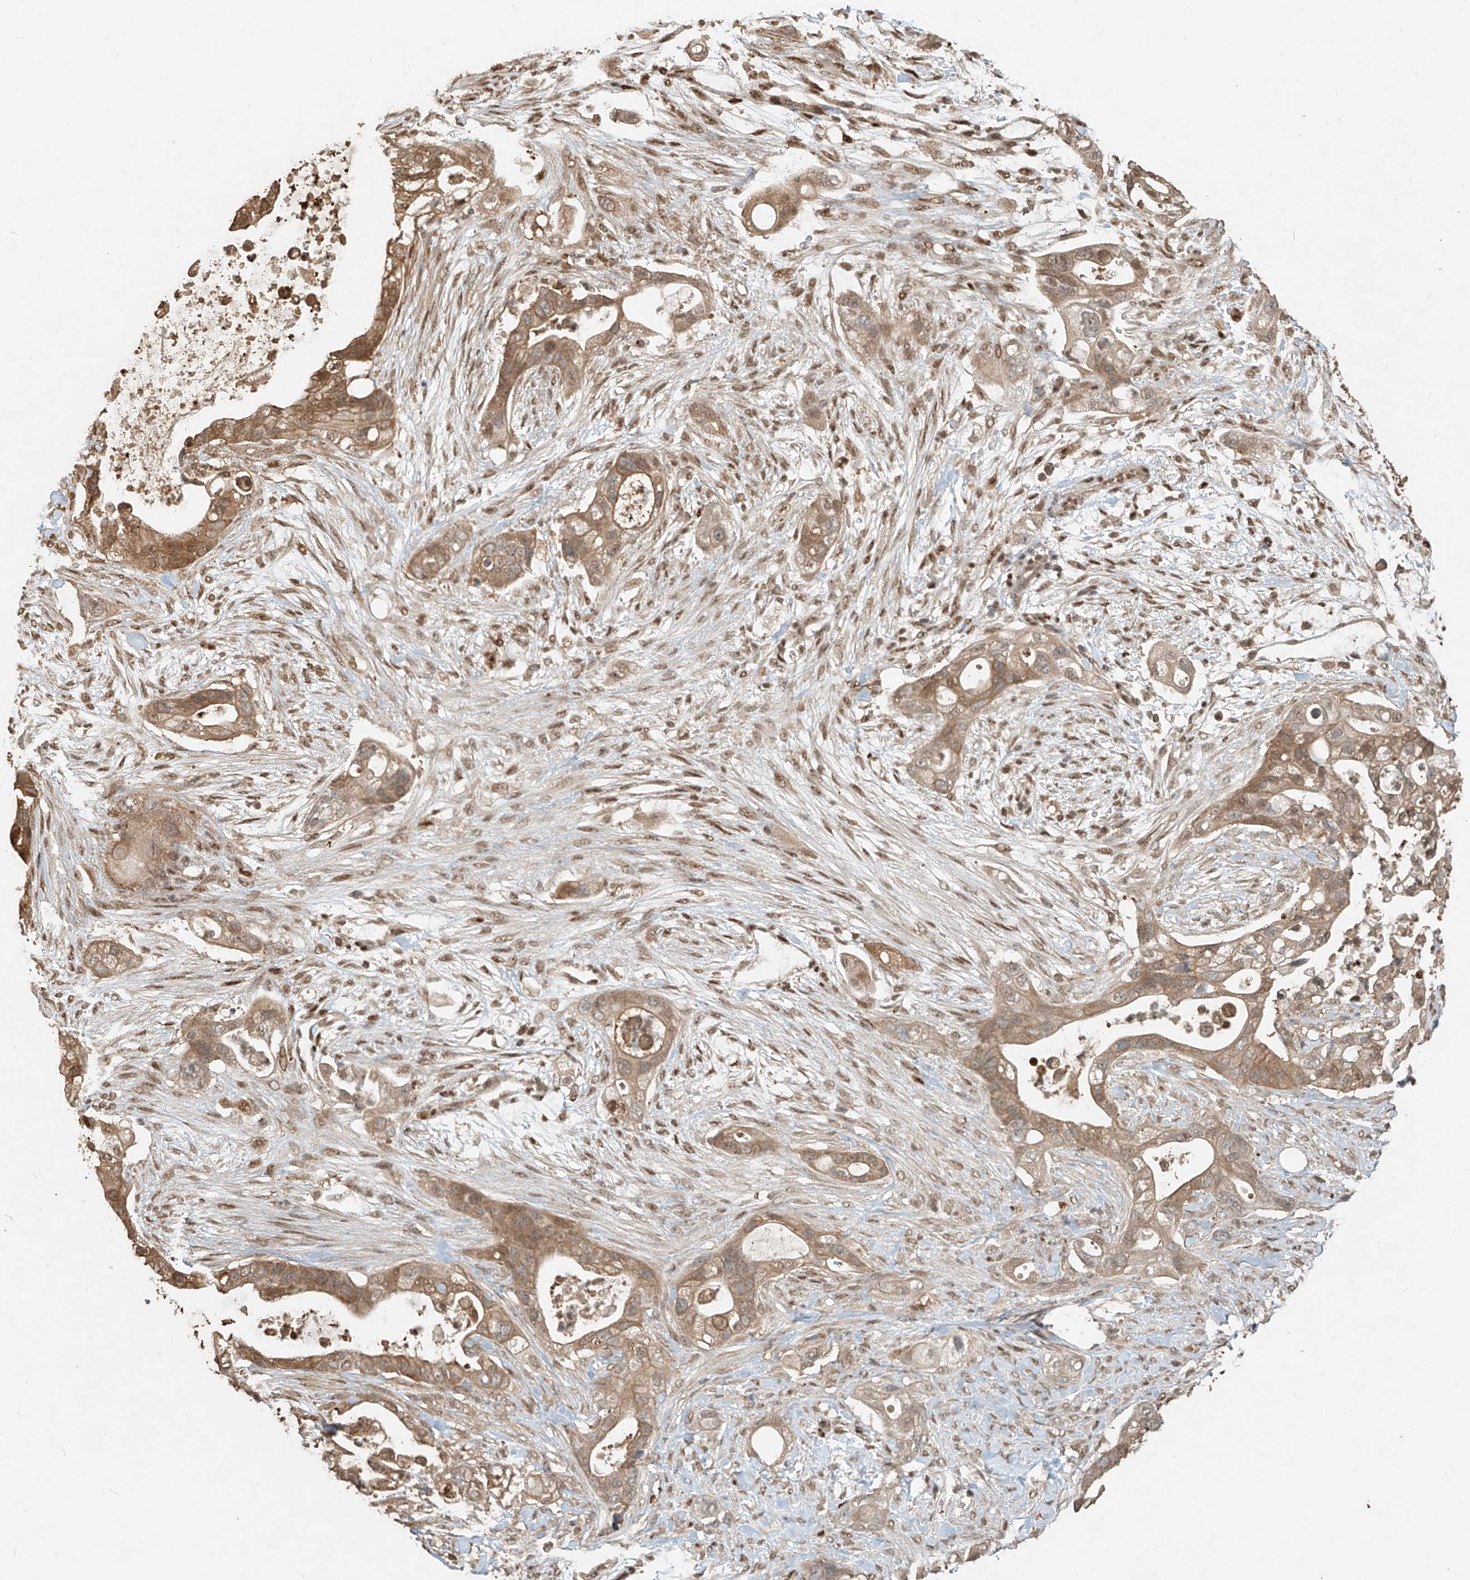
{"staining": {"intensity": "moderate", "quantity": ">75%", "location": "cytoplasmic/membranous"}, "tissue": "pancreatic cancer", "cell_type": "Tumor cells", "image_type": "cancer", "snomed": [{"axis": "morphology", "description": "Adenocarcinoma, NOS"}, {"axis": "topography", "description": "Pancreas"}], "caption": "Immunohistochemistry (IHC) photomicrograph of neoplastic tissue: human pancreatic cancer (adenocarcinoma) stained using immunohistochemistry (IHC) reveals medium levels of moderate protein expression localized specifically in the cytoplasmic/membranous of tumor cells, appearing as a cytoplasmic/membranous brown color.", "gene": "RMND1", "patient": {"sex": "male", "age": 53}}